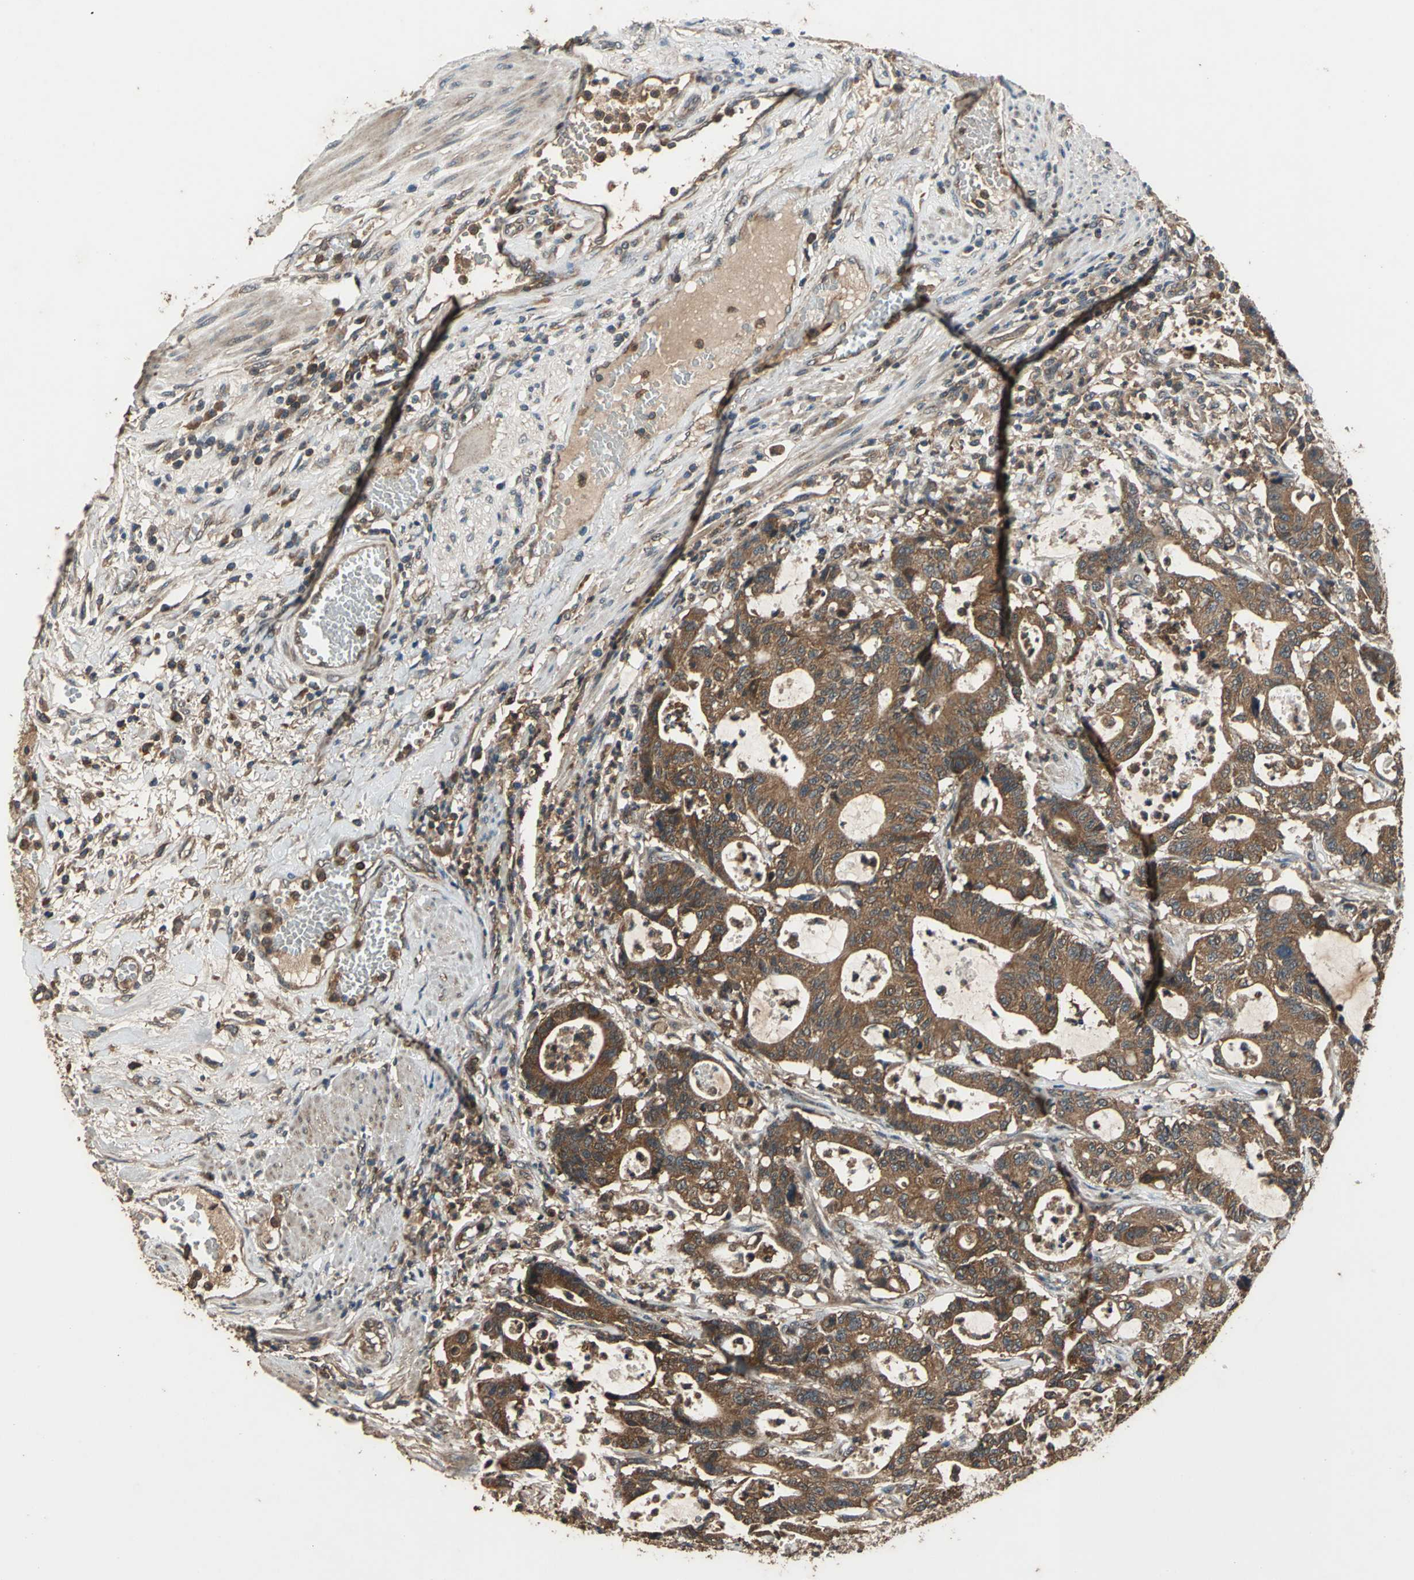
{"staining": {"intensity": "strong", "quantity": ">75%", "location": "cytoplasmic/membranous"}, "tissue": "colorectal cancer", "cell_type": "Tumor cells", "image_type": "cancer", "snomed": [{"axis": "morphology", "description": "Adenocarcinoma, NOS"}, {"axis": "topography", "description": "Colon"}], "caption": "Colorectal cancer (adenocarcinoma) tissue reveals strong cytoplasmic/membranous positivity in approximately >75% of tumor cells, visualized by immunohistochemistry.", "gene": "ZNF608", "patient": {"sex": "female", "age": 84}}